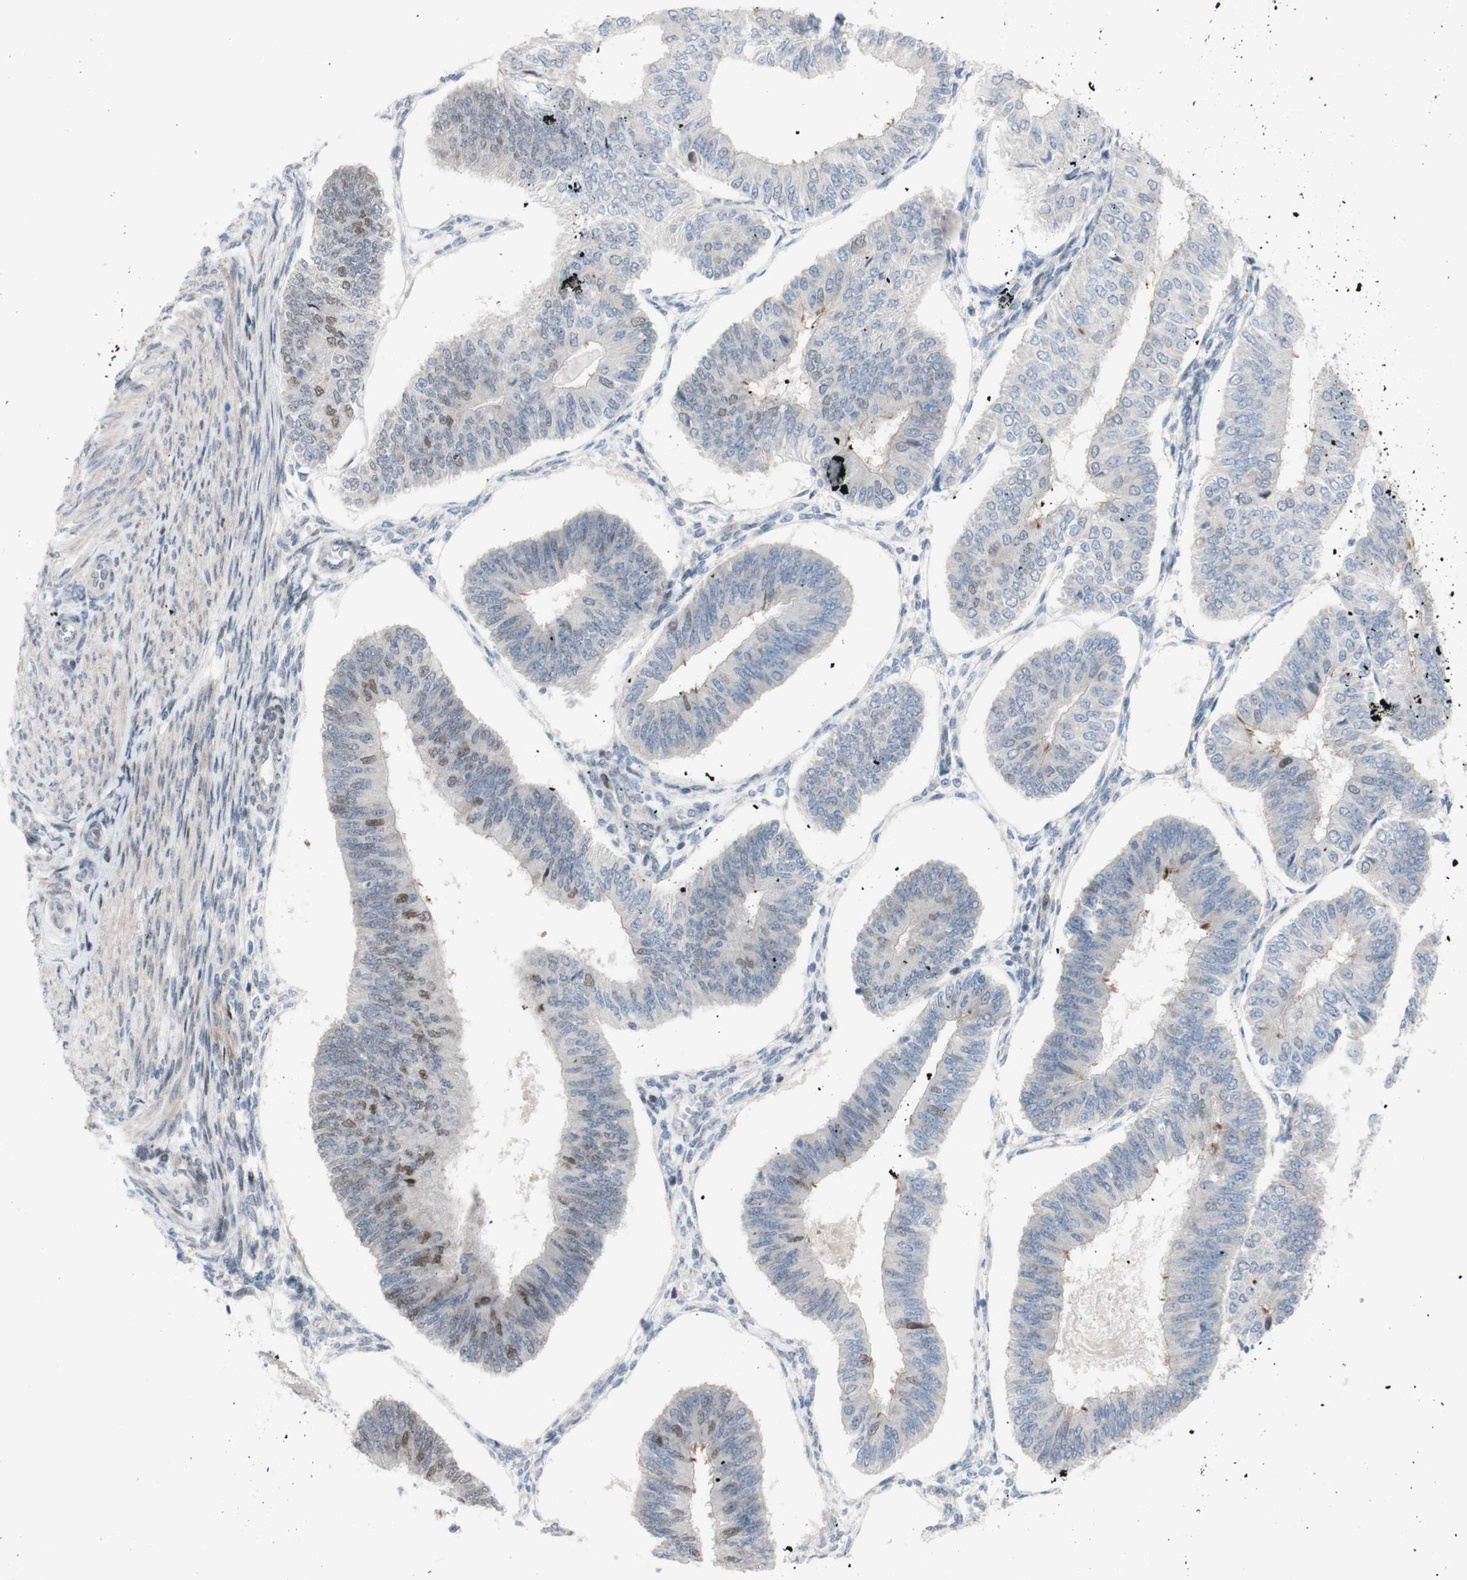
{"staining": {"intensity": "weak", "quantity": "<25%", "location": "nuclear"}, "tissue": "endometrial cancer", "cell_type": "Tumor cells", "image_type": "cancer", "snomed": [{"axis": "morphology", "description": "Adenocarcinoma, NOS"}, {"axis": "topography", "description": "Endometrium"}], "caption": "Immunohistochemical staining of adenocarcinoma (endometrial) shows no significant expression in tumor cells. Nuclei are stained in blue.", "gene": "PHTF2", "patient": {"sex": "female", "age": 58}}